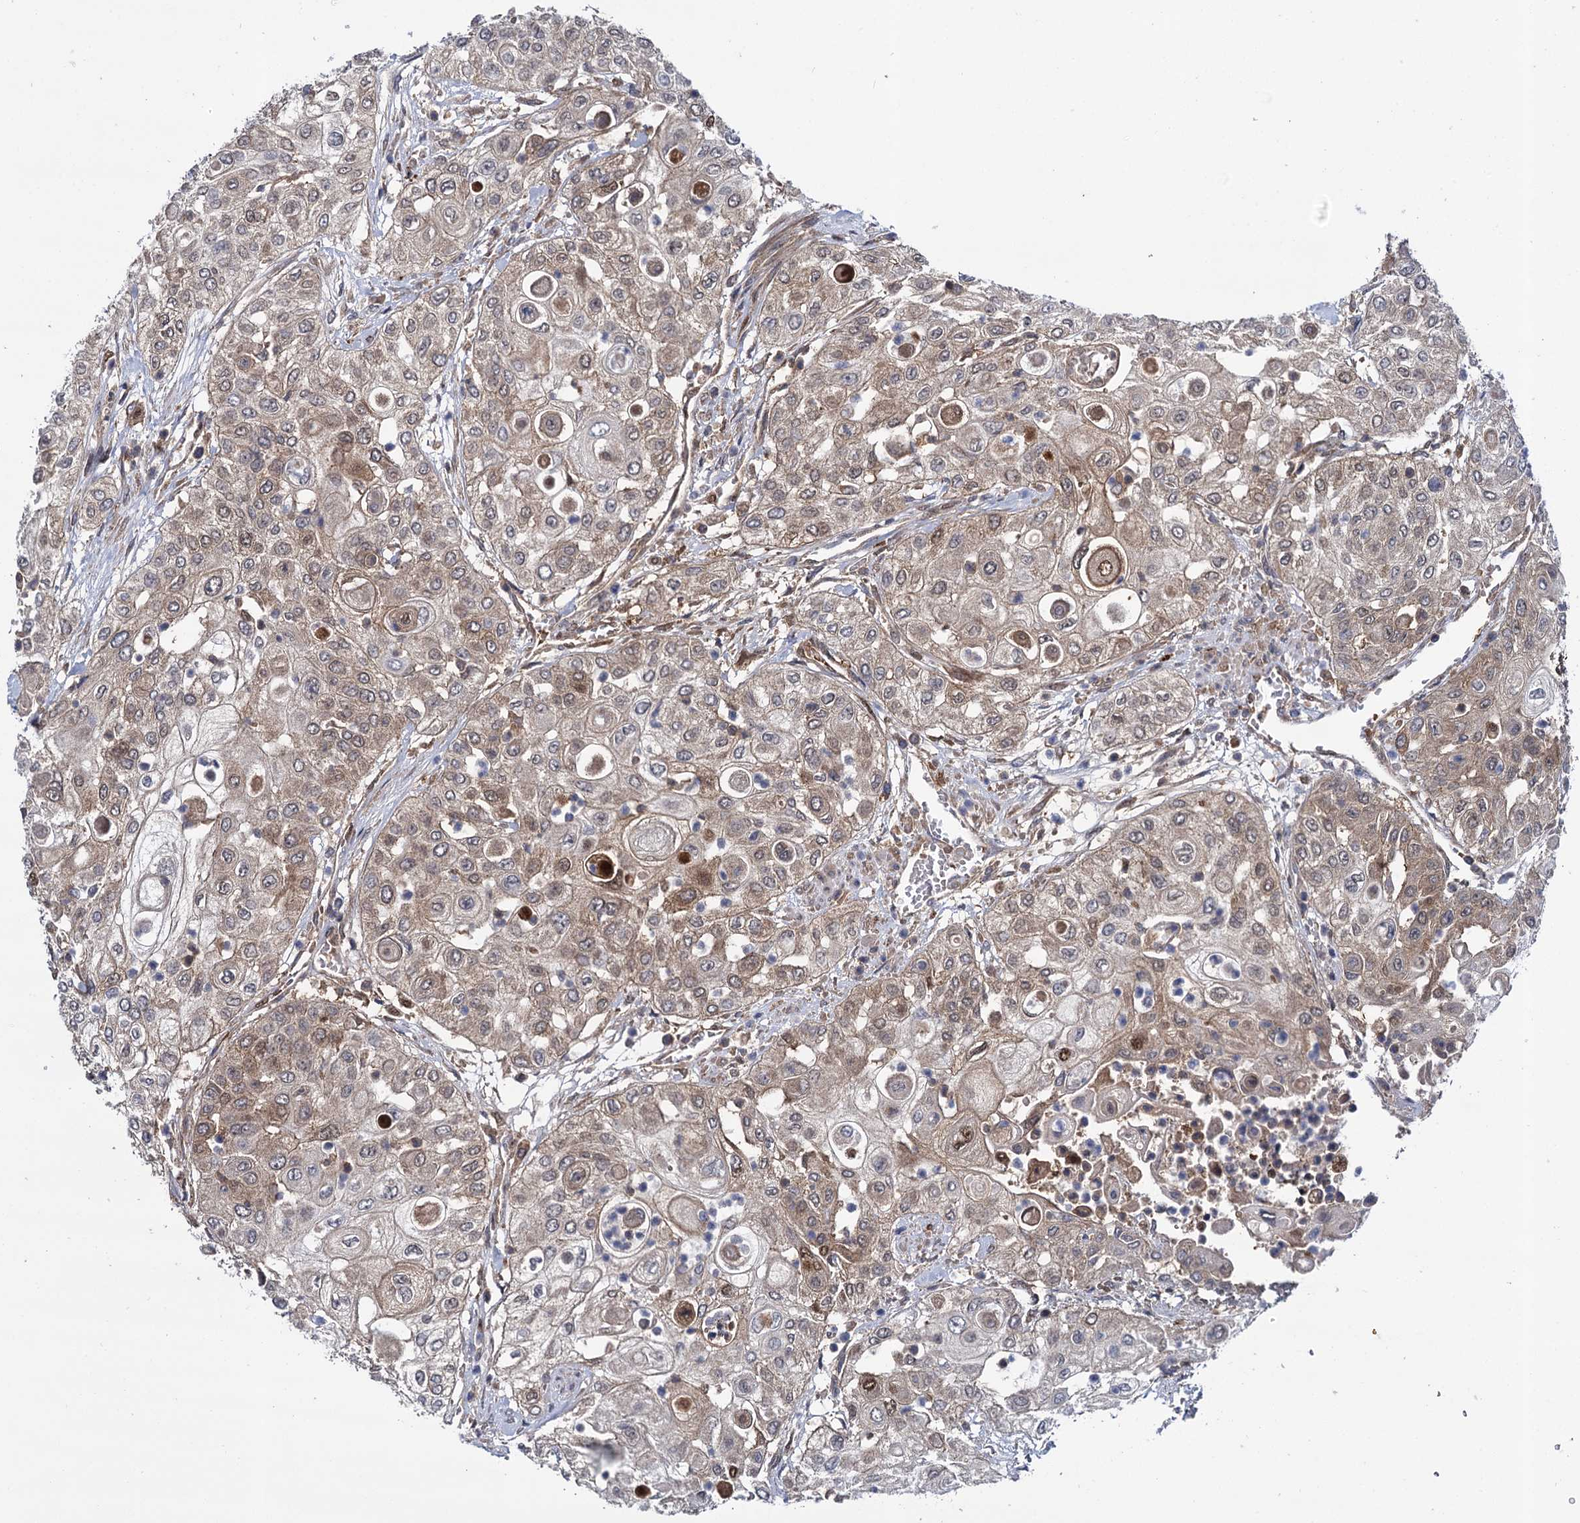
{"staining": {"intensity": "weak", "quantity": "<25%", "location": "cytoplasmic/membranous"}, "tissue": "urothelial cancer", "cell_type": "Tumor cells", "image_type": "cancer", "snomed": [{"axis": "morphology", "description": "Urothelial carcinoma, High grade"}, {"axis": "topography", "description": "Urinary bladder"}], "caption": "IHC micrograph of human urothelial cancer stained for a protein (brown), which demonstrates no positivity in tumor cells.", "gene": "GLO1", "patient": {"sex": "female", "age": 79}}